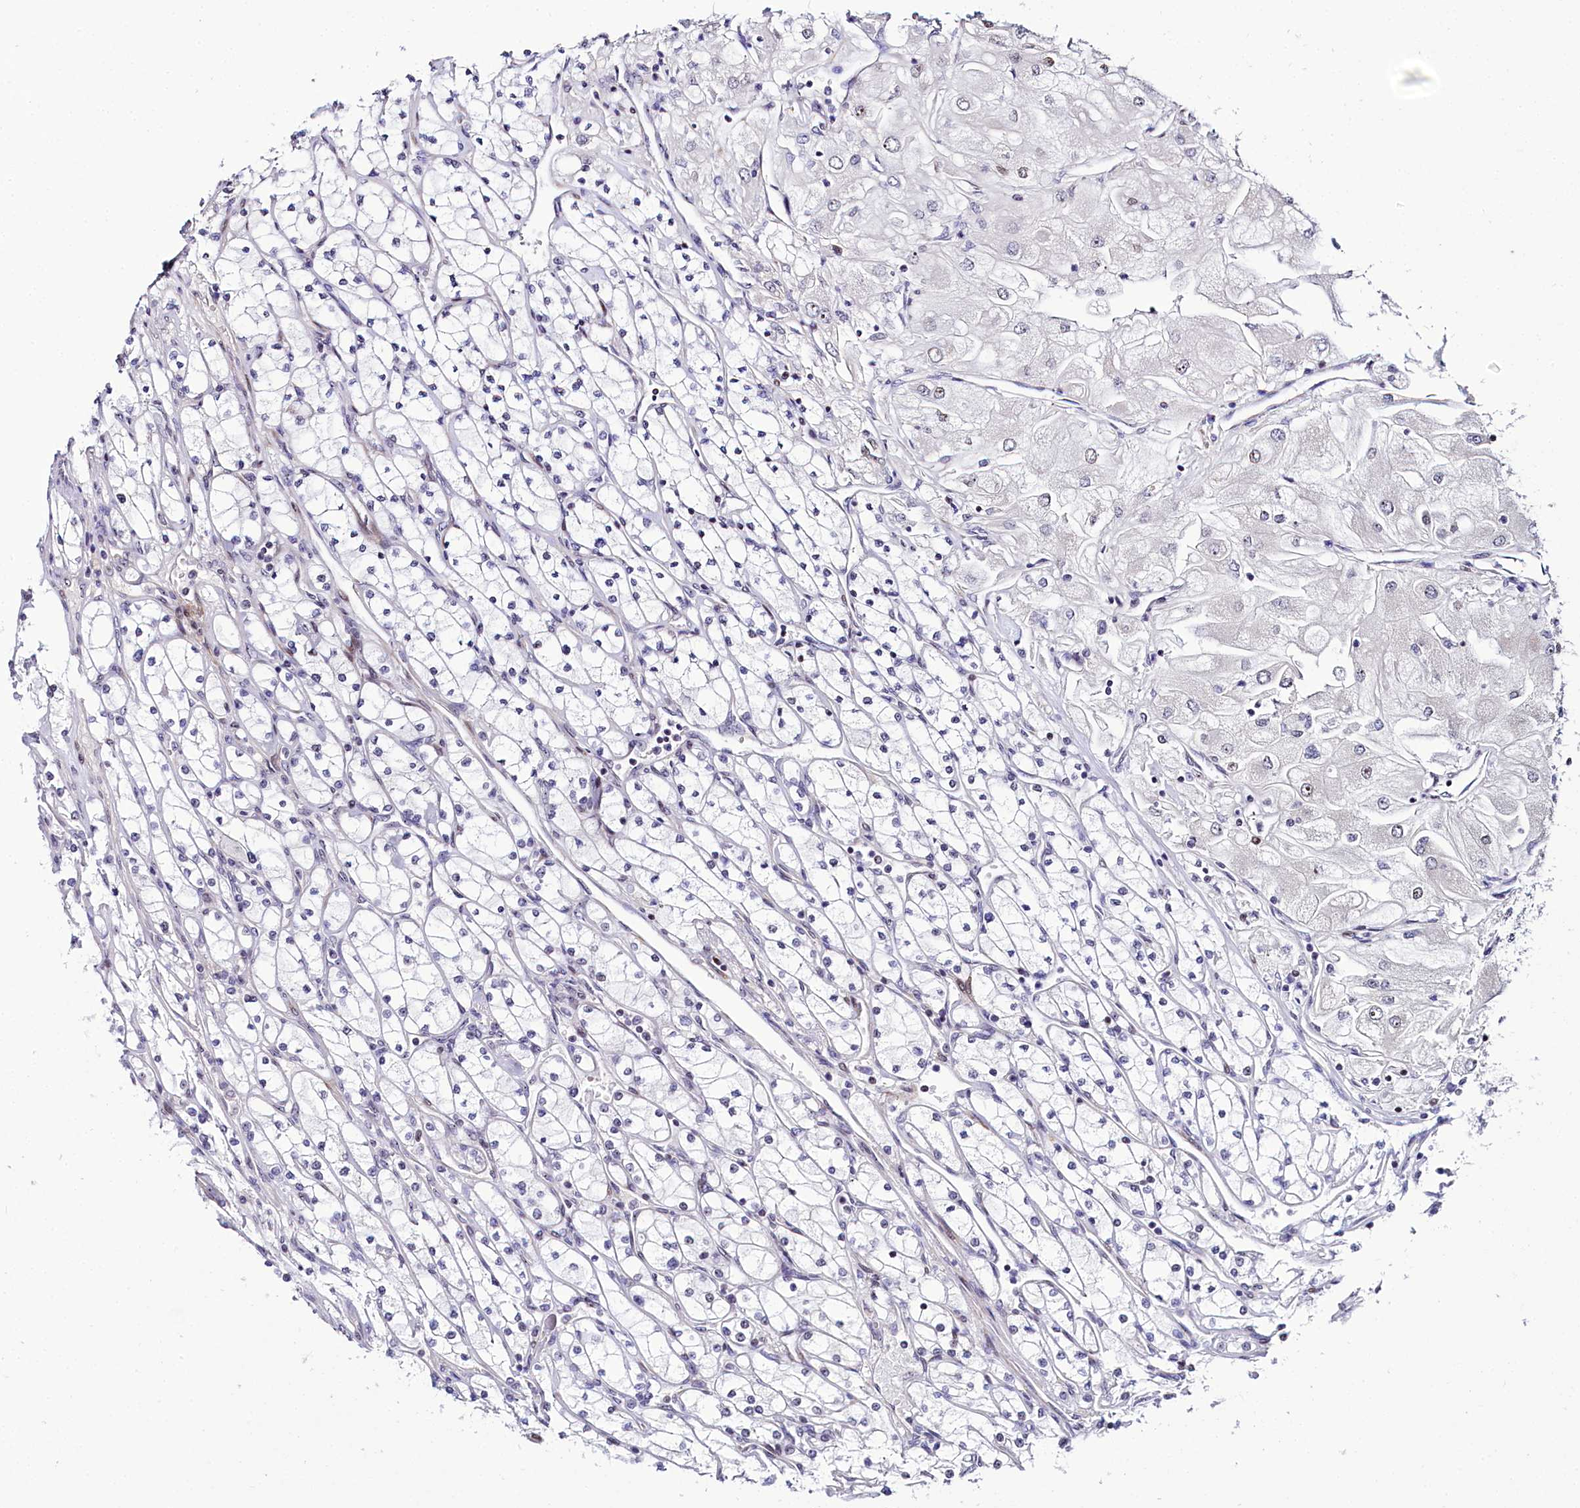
{"staining": {"intensity": "weak", "quantity": "<25%", "location": "nuclear"}, "tissue": "renal cancer", "cell_type": "Tumor cells", "image_type": "cancer", "snomed": [{"axis": "morphology", "description": "Adenocarcinoma, NOS"}, {"axis": "topography", "description": "Kidney"}], "caption": "Immunohistochemistry (IHC) histopathology image of human renal cancer stained for a protein (brown), which reveals no staining in tumor cells.", "gene": "TCOF1", "patient": {"sex": "male", "age": 80}}